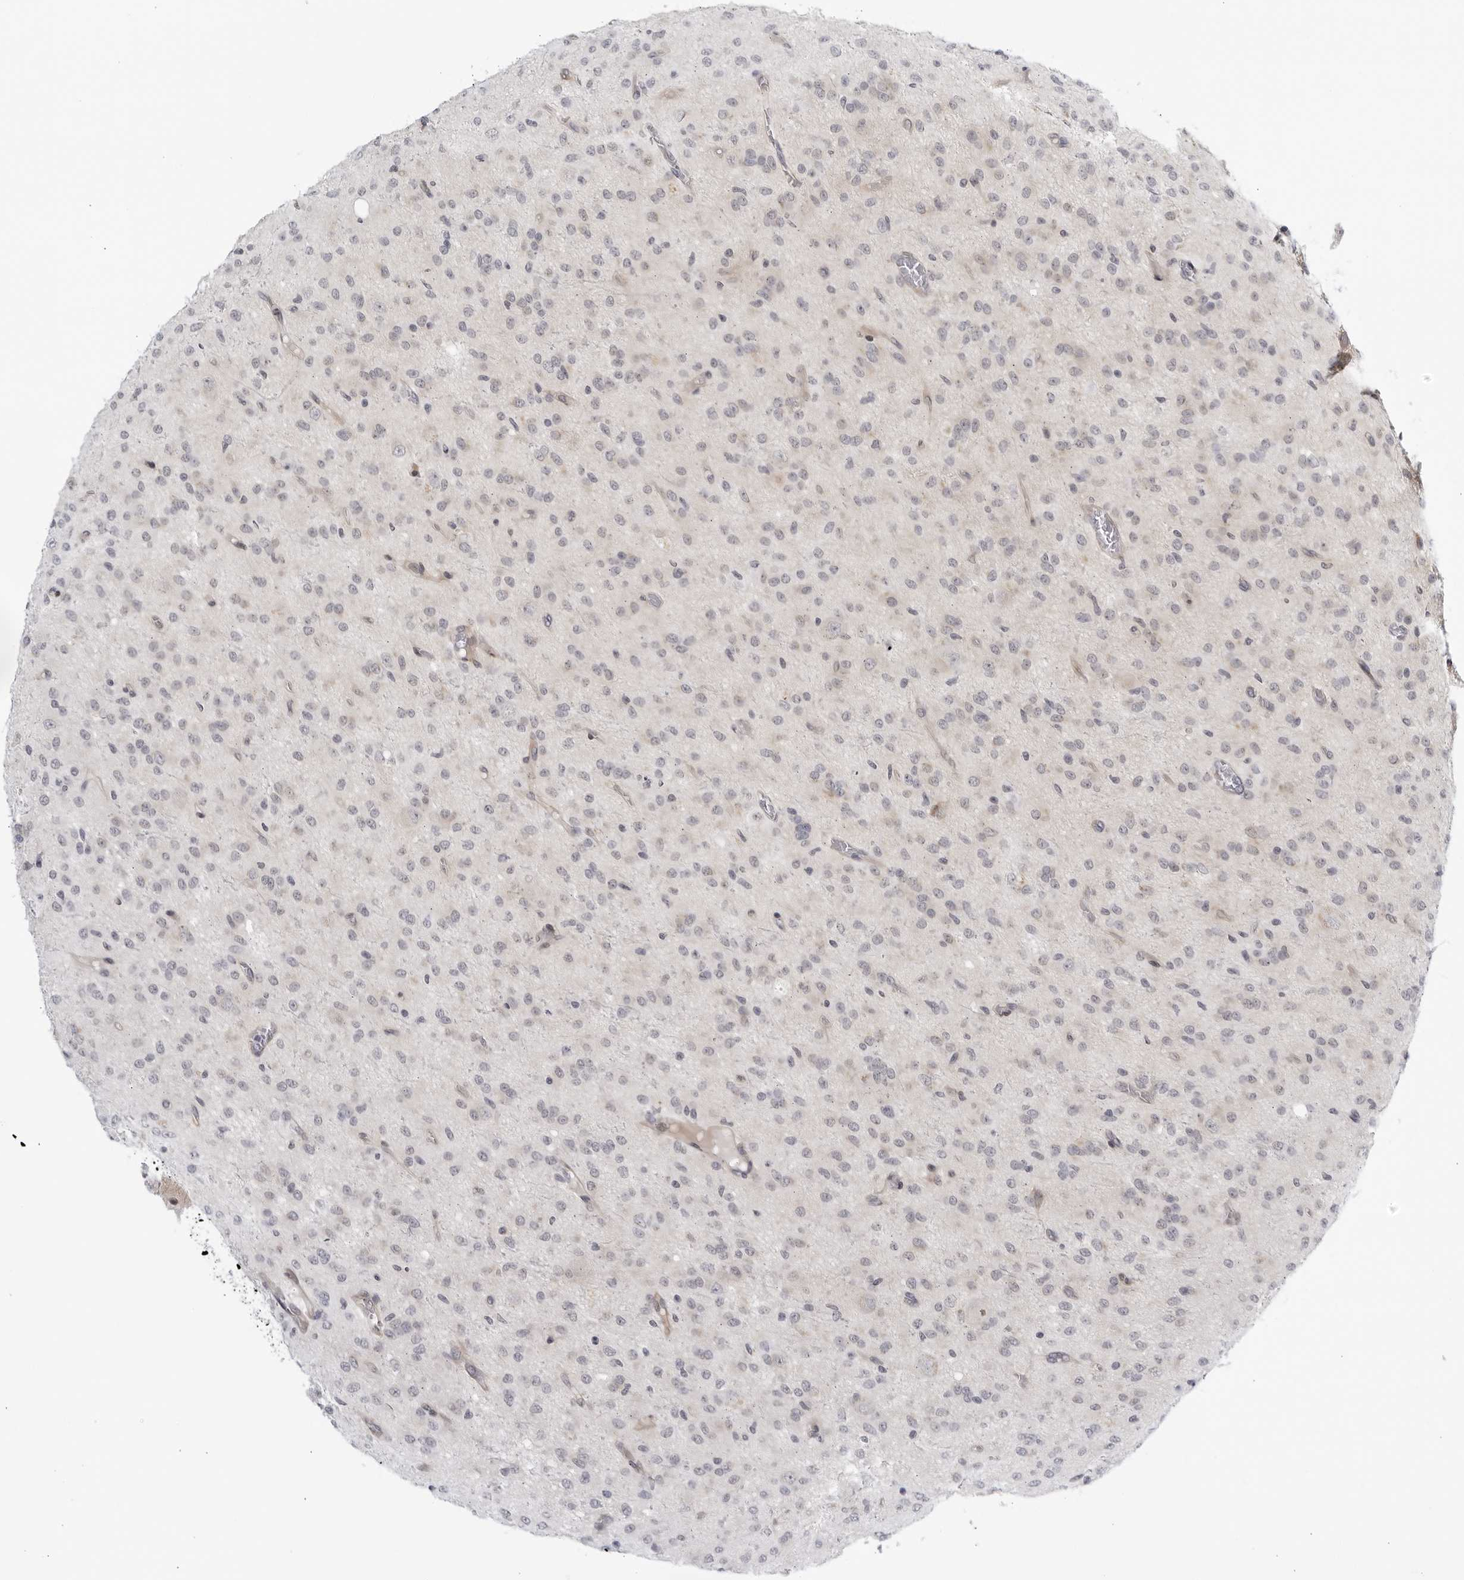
{"staining": {"intensity": "weak", "quantity": "<25%", "location": "cytoplasmic/membranous"}, "tissue": "glioma", "cell_type": "Tumor cells", "image_type": "cancer", "snomed": [{"axis": "morphology", "description": "Glioma, malignant, High grade"}, {"axis": "topography", "description": "Brain"}], "caption": "An immunohistochemistry micrograph of glioma is shown. There is no staining in tumor cells of glioma.", "gene": "CNBD1", "patient": {"sex": "female", "age": 59}}